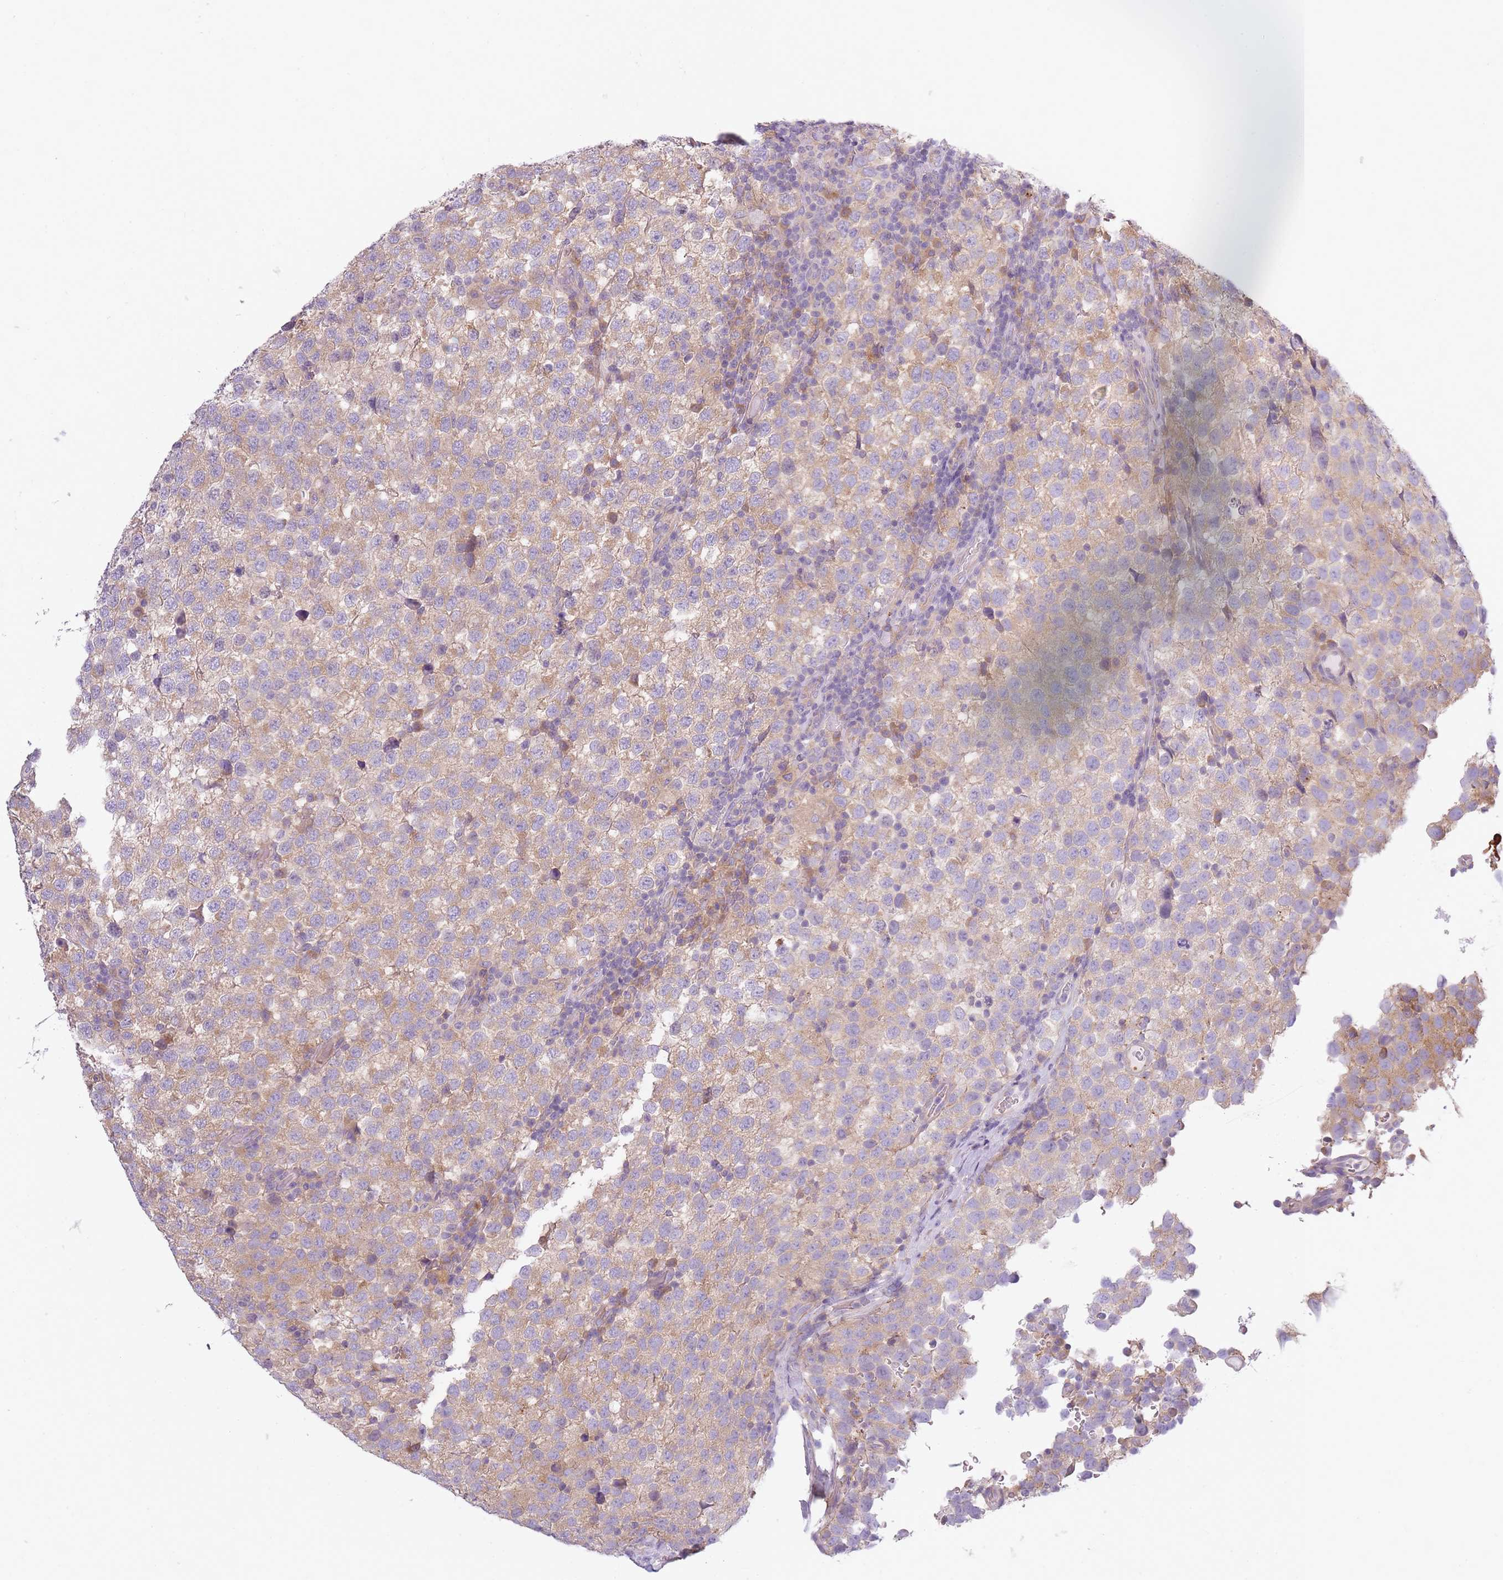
{"staining": {"intensity": "weak", "quantity": ">75%", "location": "cytoplasmic/membranous"}, "tissue": "testis cancer", "cell_type": "Tumor cells", "image_type": "cancer", "snomed": [{"axis": "morphology", "description": "Seminoma, NOS"}, {"axis": "topography", "description": "Testis"}], "caption": "A low amount of weak cytoplasmic/membranous positivity is appreciated in approximately >75% of tumor cells in seminoma (testis) tissue. (Brightfield microscopy of DAB IHC at high magnification).", "gene": "AP3M2", "patient": {"sex": "male", "age": 34}}